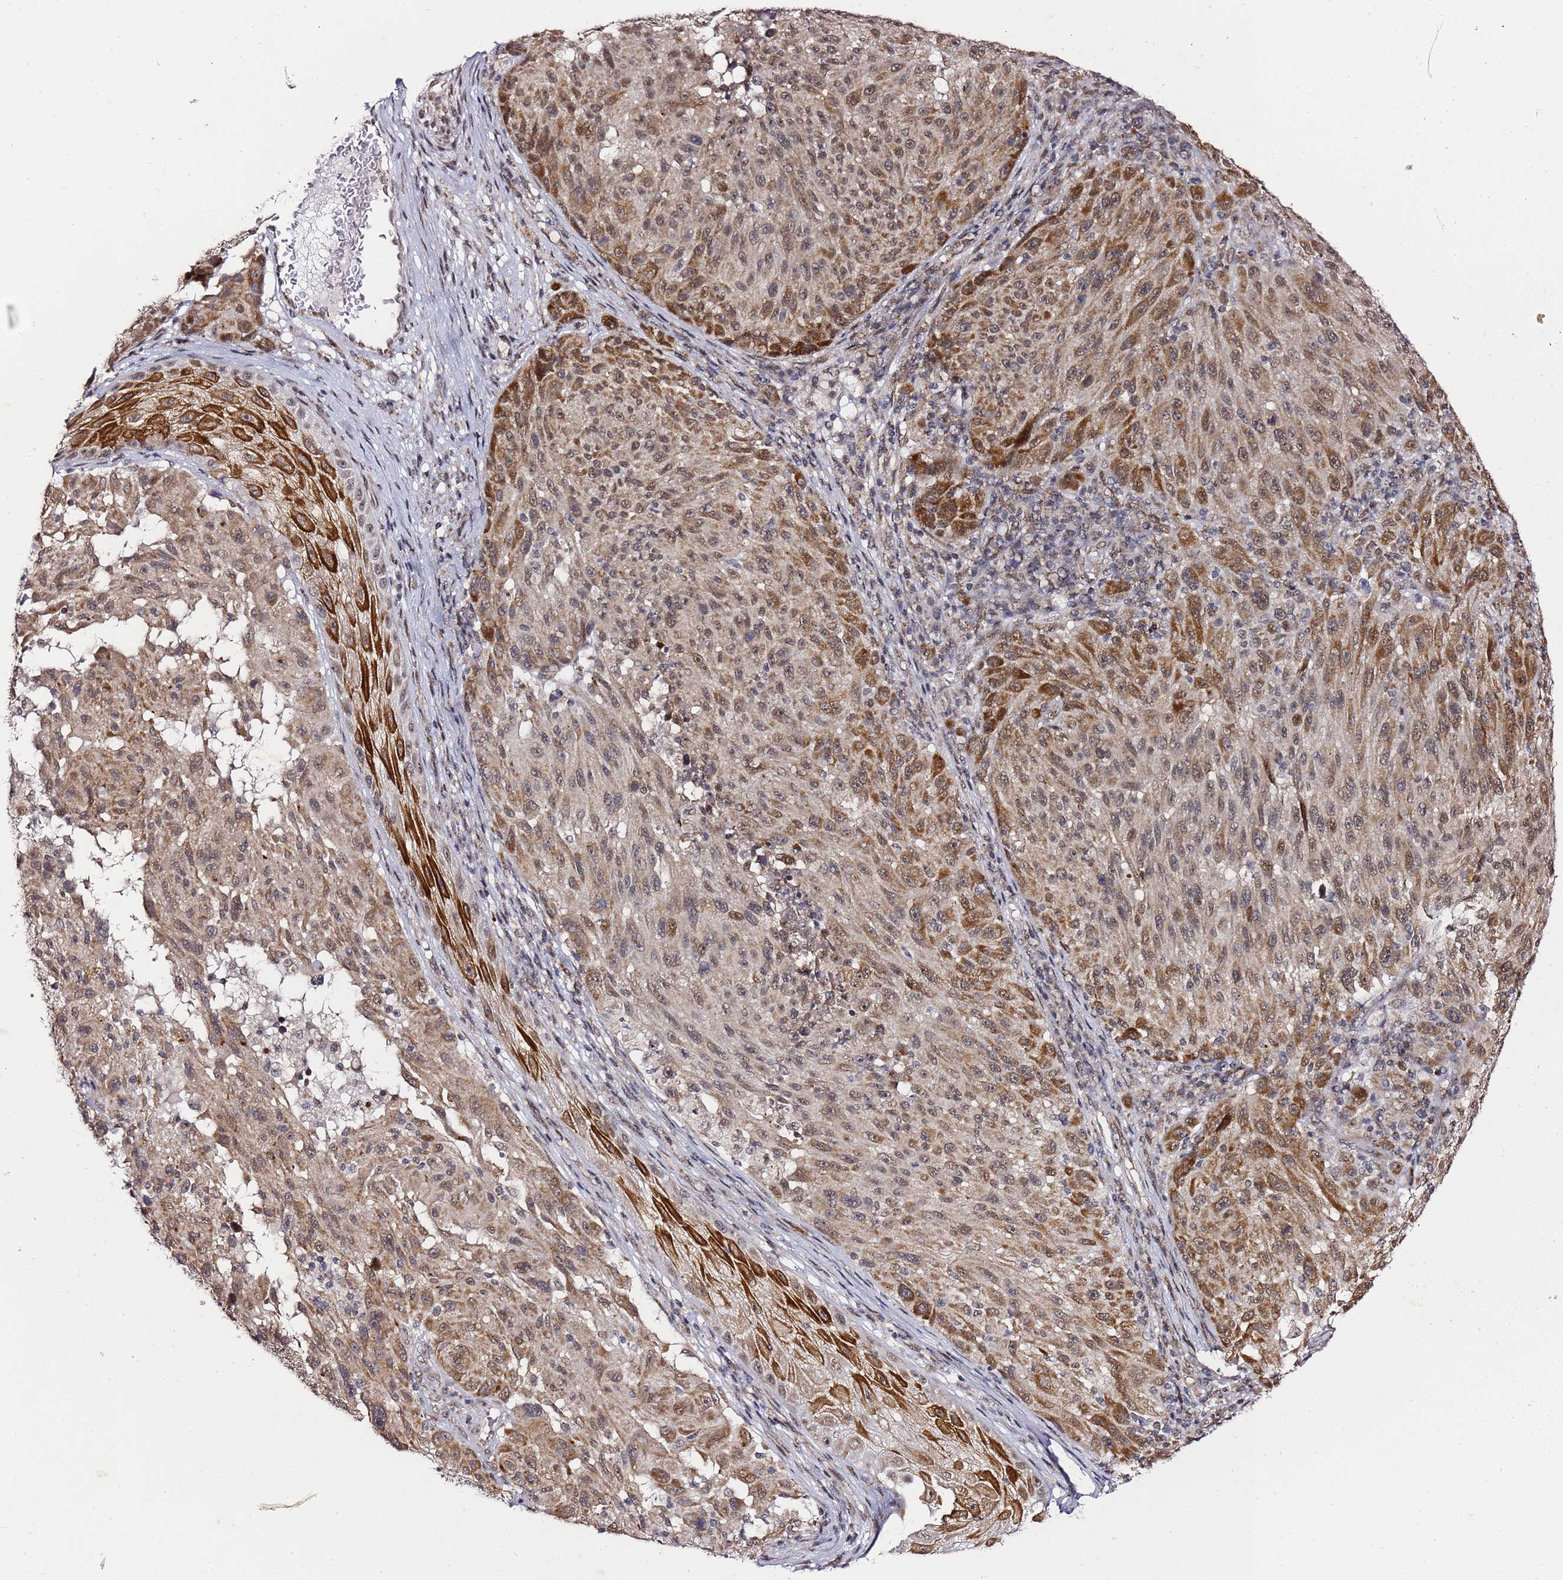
{"staining": {"intensity": "moderate", "quantity": ">75%", "location": "cytoplasmic/membranous,nuclear"}, "tissue": "melanoma", "cell_type": "Tumor cells", "image_type": "cancer", "snomed": [{"axis": "morphology", "description": "Malignant melanoma, NOS"}, {"axis": "topography", "description": "Skin"}], "caption": "The histopathology image reveals immunohistochemical staining of malignant melanoma. There is moderate cytoplasmic/membranous and nuclear expression is appreciated in about >75% of tumor cells.", "gene": "TP53AIP1", "patient": {"sex": "male", "age": 53}}